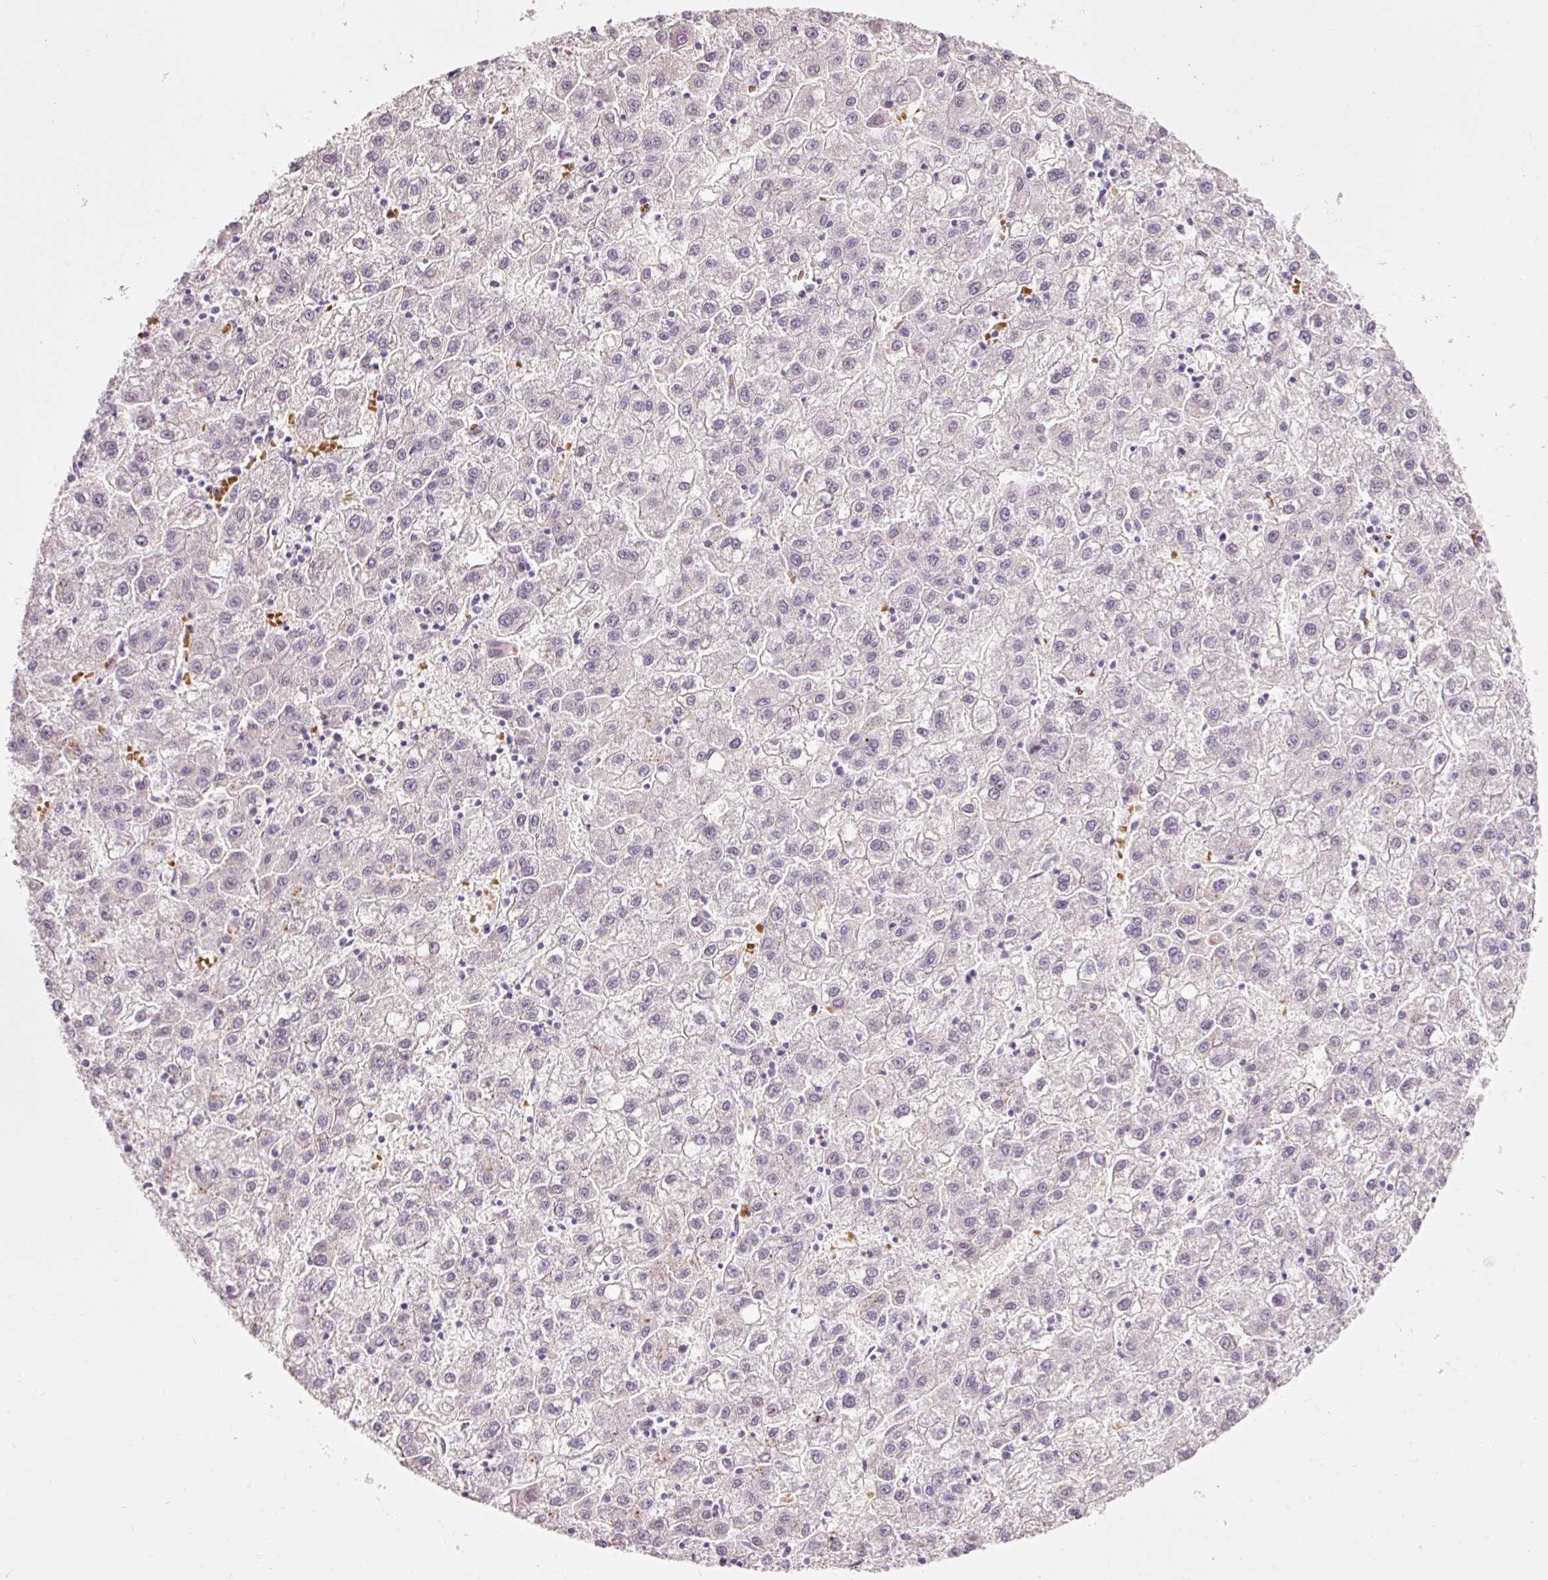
{"staining": {"intensity": "negative", "quantity": "none", "location": "none"}, "tissue": "liver cancer", "cell_type": "Tumor cells", "image_type": "cancer", "snomed": [{"axis": "morphology", "description": "Carcinoma, Hepatocellular, NOS"}, {"axis": "topography", "description": "Liver"}], "caption": "Liver hepatocellular carcinoma stained for a protein using immunohistochemistry (IHC) displays no staining tumor cells.", "gene": "DHRS11", "patient": {"sex": "male", "age": 72}}